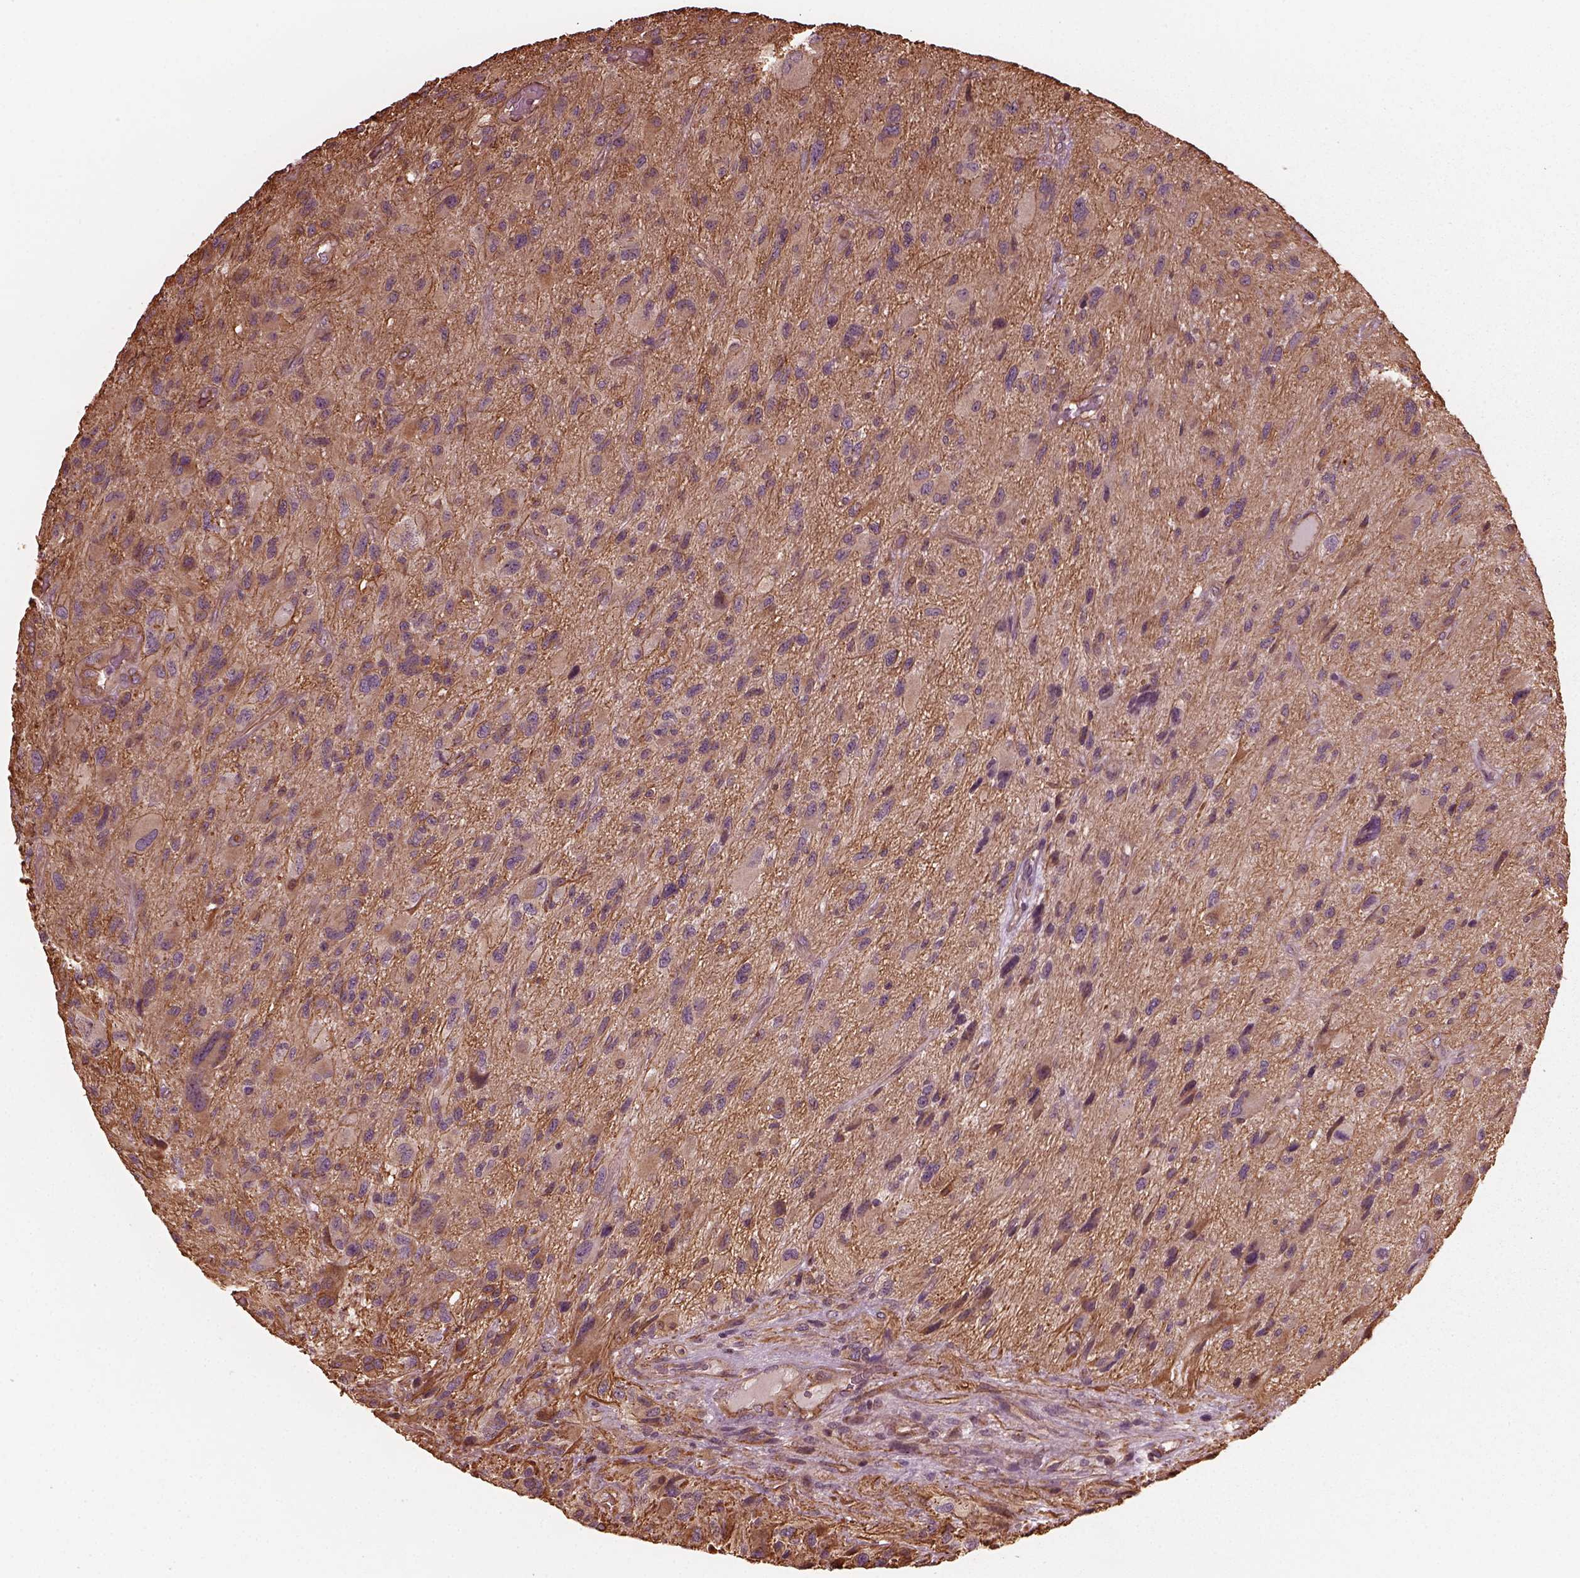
{"staining": {"intensity": "weak", "quantity": "<25%", "location": "cytoplasmic/membranous"}, "tissue": "glioma", "cell_type": "Tumor cells", "image_type": "cancer", "snomed": [{"axis": "morphology", "description": "Glioma, malignant, NOS"}, {"axis": "morphology", "description": "Glioma, malignant, High grade"}, {"axis": "topography", "description": "Brain"}], "caption": "Immunohistochemistry (IHC) photomicrograph of human glioma stained for a protein (brown), which demonstrates no expression in tumor cells.", "gene": "GTPBP1", "patient": {"sex": "female", "age": 71}}